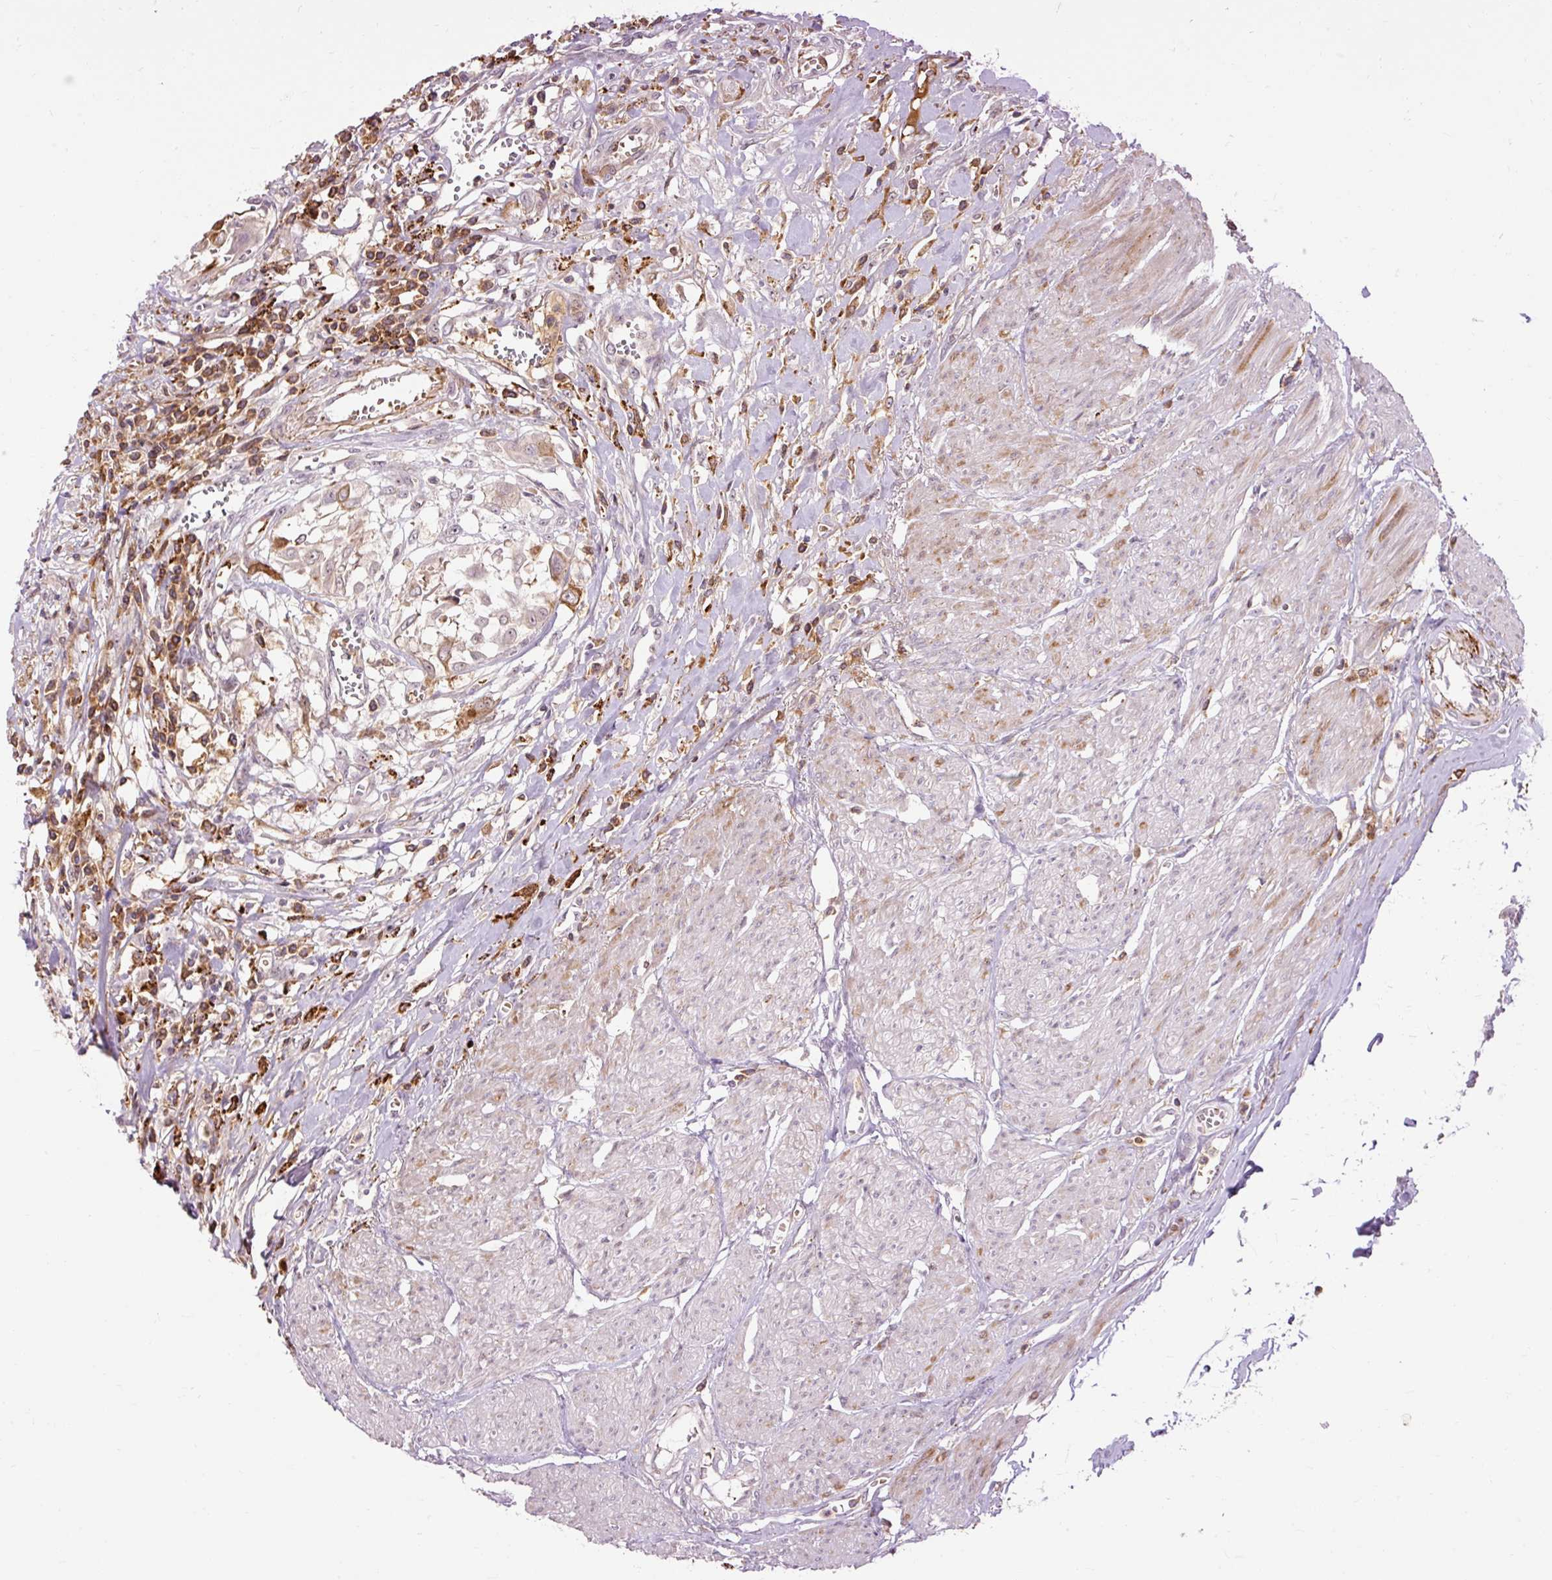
{"staining": {"intensity": "strong", "quantity": "<25%", "location": "cytoplasmic/membranous"}, "tissue": "urothelial cancer", "cell_type": "Tumor cells", "image_type": "cancer", "snomed": [{"axis": "morphology", "description": "Urothelial carcinoma, High grade"}, {"axis": "topography", "description": "Urinary bladder"}], "caption": "IHC photomicrograph of urothelial cancer stained for a protein (brown), which reveals medium levels of strong cytoplasmic/membranous positivity in about <25% of tumor cells.", "gene": "CEBPZ", "patient": {"sex": "male", "age": 57}}